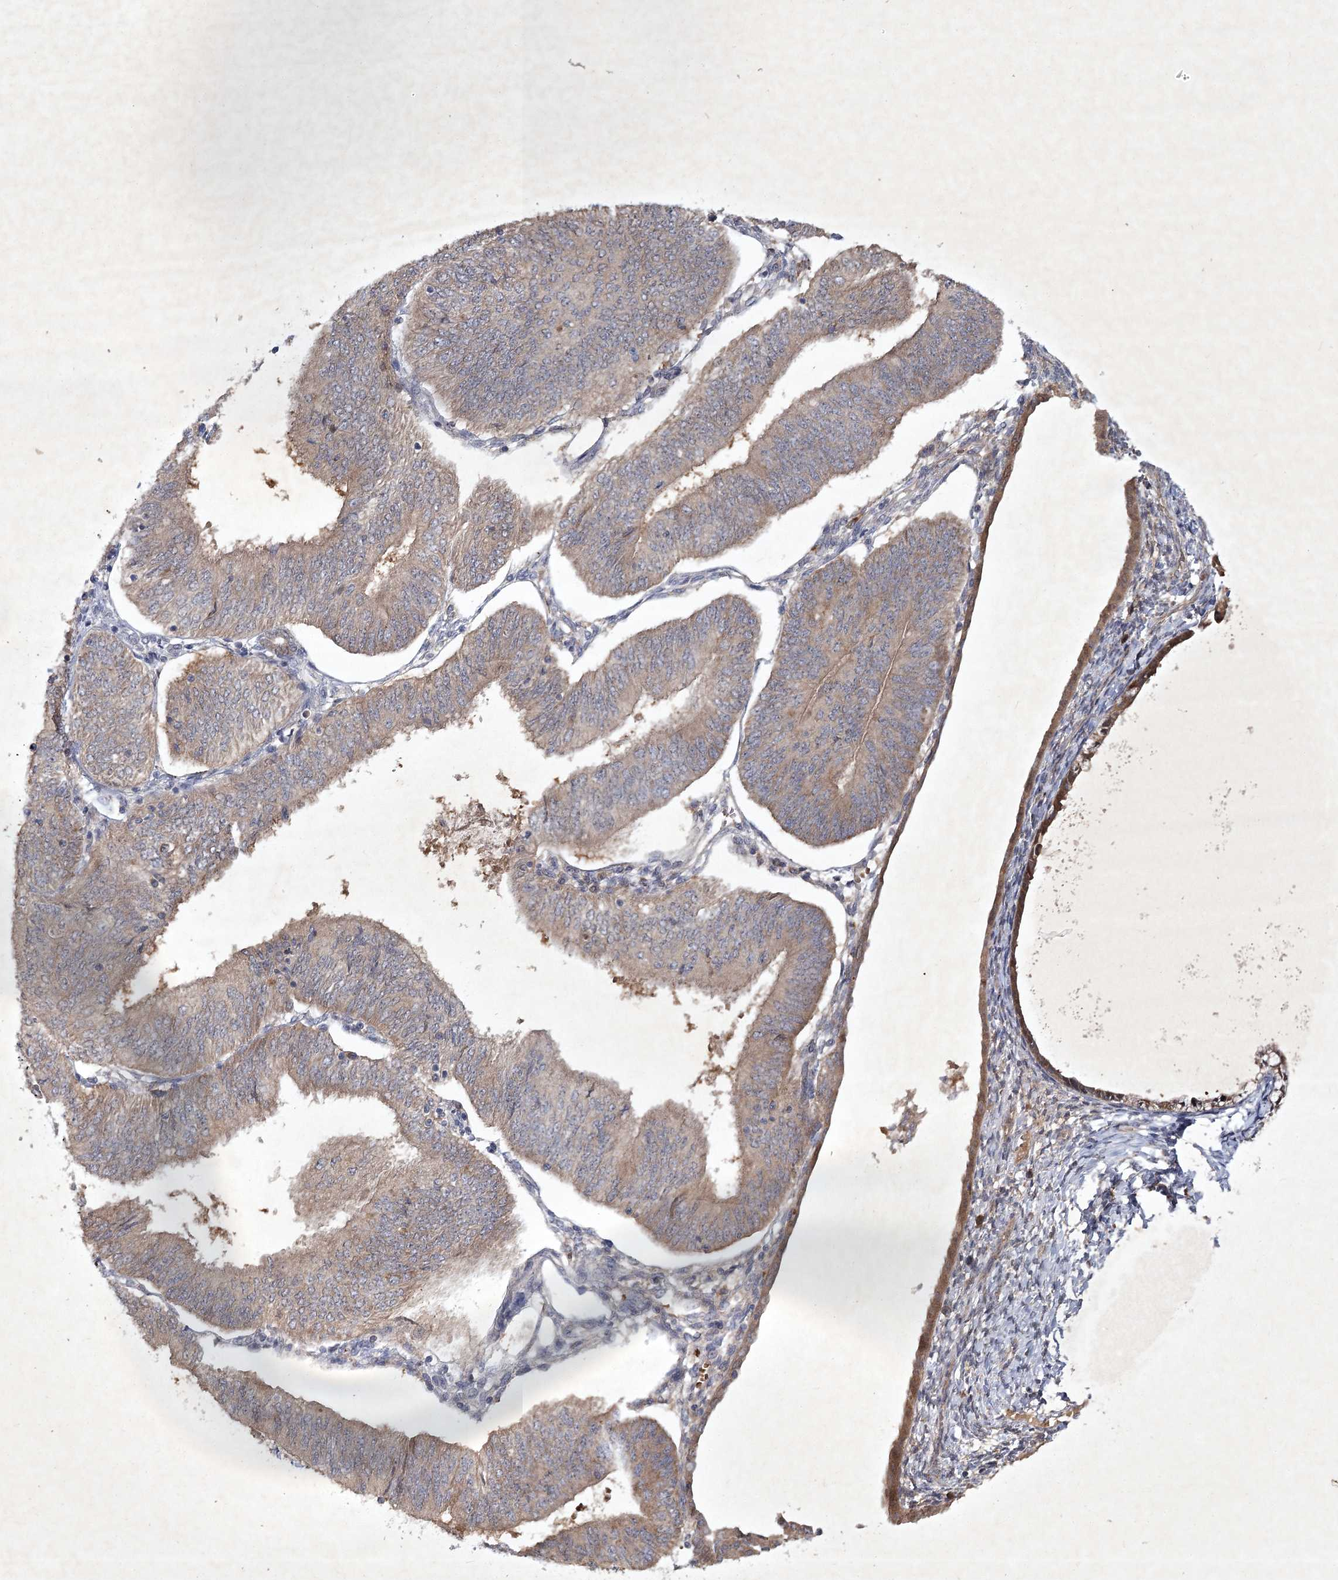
{"staining": {"intensity": "weak", "quantity": ">75%", "location": "cytoplasmic/membranous"}, "tissue": "endometrial cancer", "cell_type": "Tumor cells", "image_type": "cancer", "snomed": [{"axis": "morphology", "description": "Adenocarcinoma, NOS"}, {"axis": "topography", "description": "Endometrium"}], "caption": "A histopathology image of human endometrial cancer stained for a protein exhibits weak cytoplasmic/membranous brown staining in tumor cells.", "gene": "PYROXD2", "patient": {"sex": "female", "age": 58}}